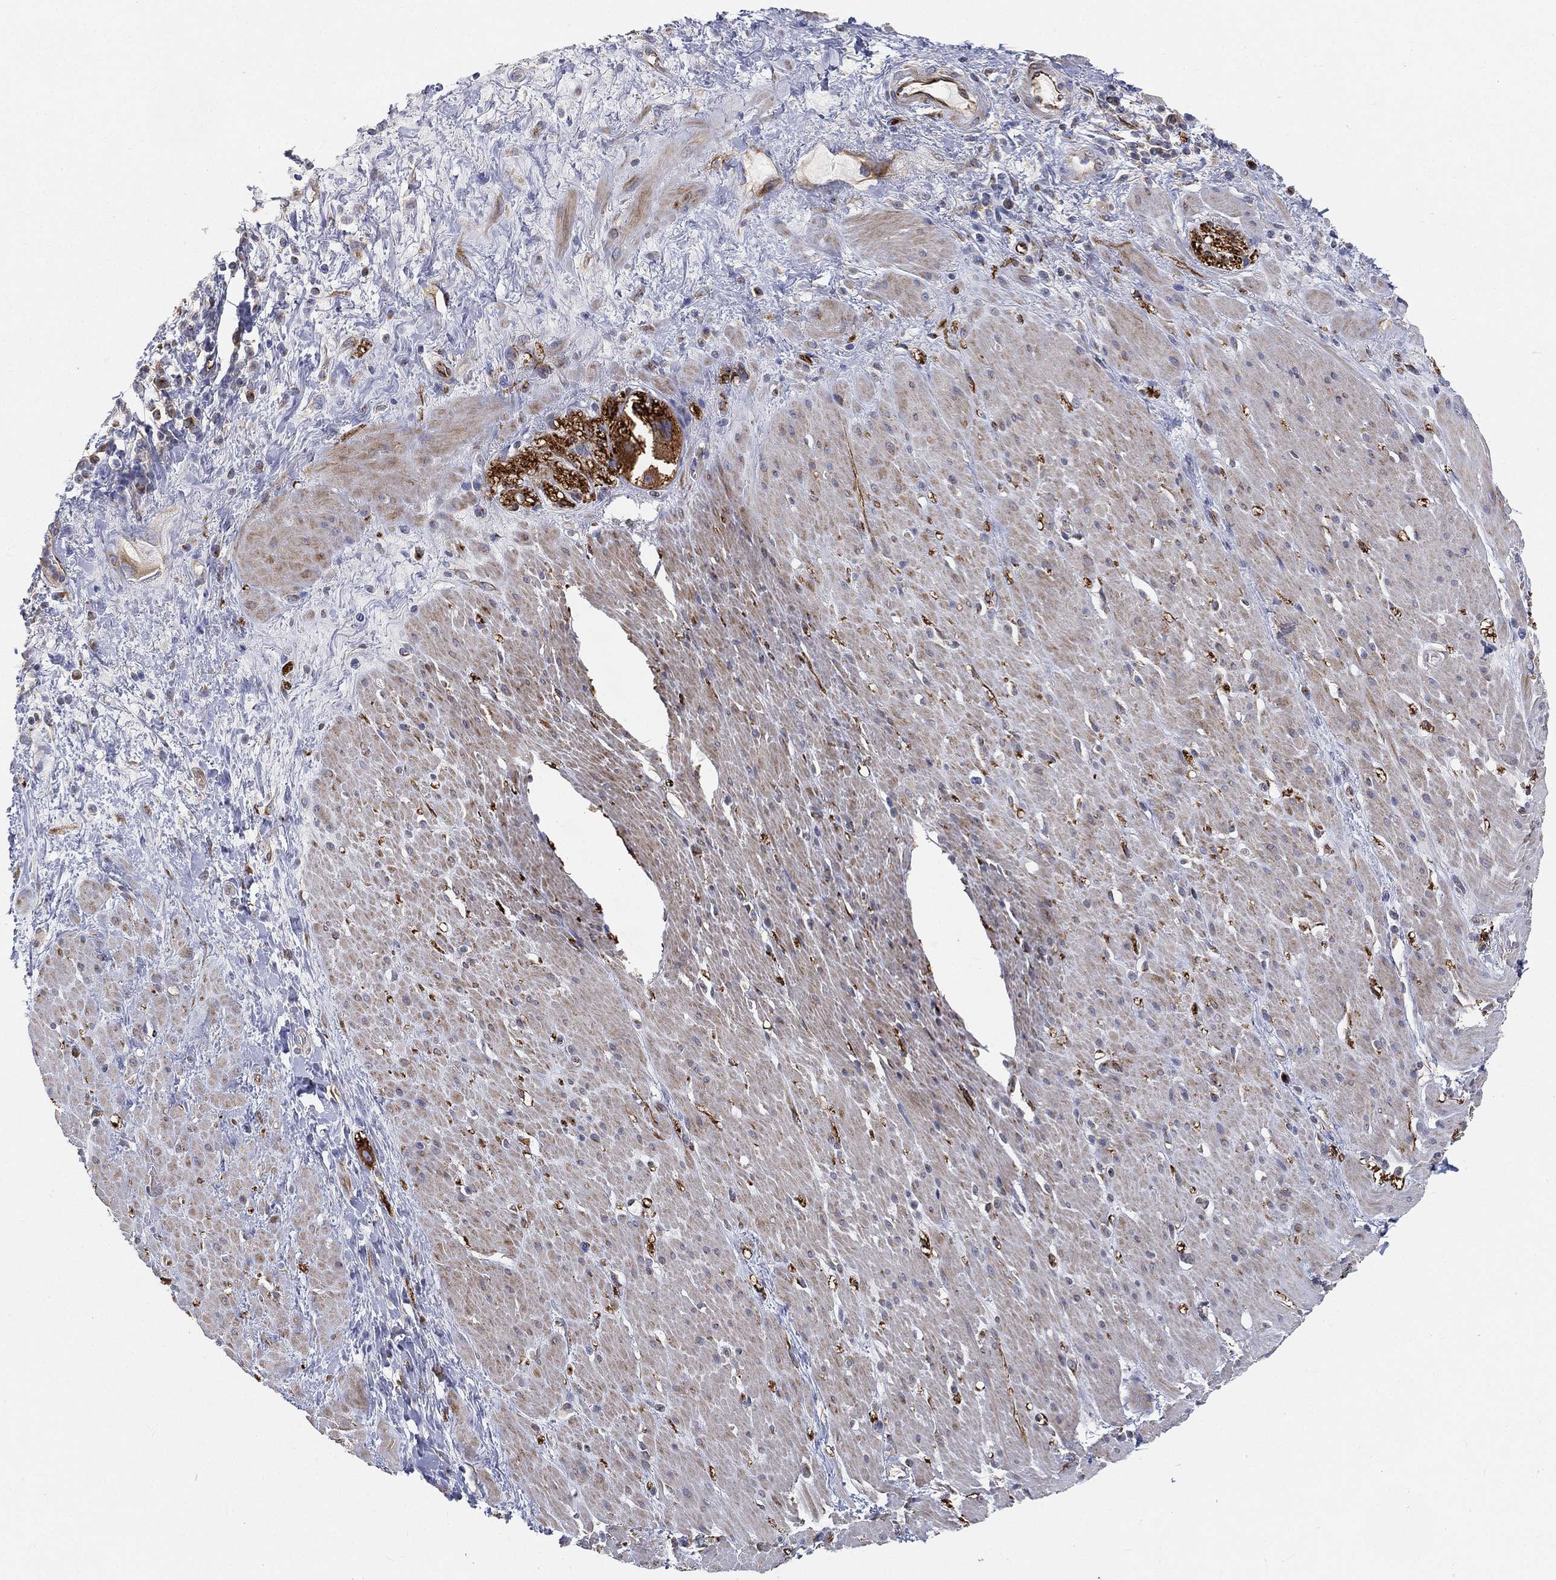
{"staining": {"intensity": "weak", "quantity": "<25%", "location": "cytoplasmic/membranous"}, "tissue": "smooth muscle", "cell_type": "Smooth muscle cells", "image_type": "normal", "snomed": [{"axis": "morphology", "description": "Normal tissue, NOS"}, {"axis": "topography", "description": "Soft tissue"}, {"axis": "topography", "description": "Smooth muscle"}], "caption": "This is an IHC micrograph of normal smooth muscle. There is no expression in smooth muscle cells.", "gene": "TMEM25", "patient": {"sex": "male", "age": 72}}